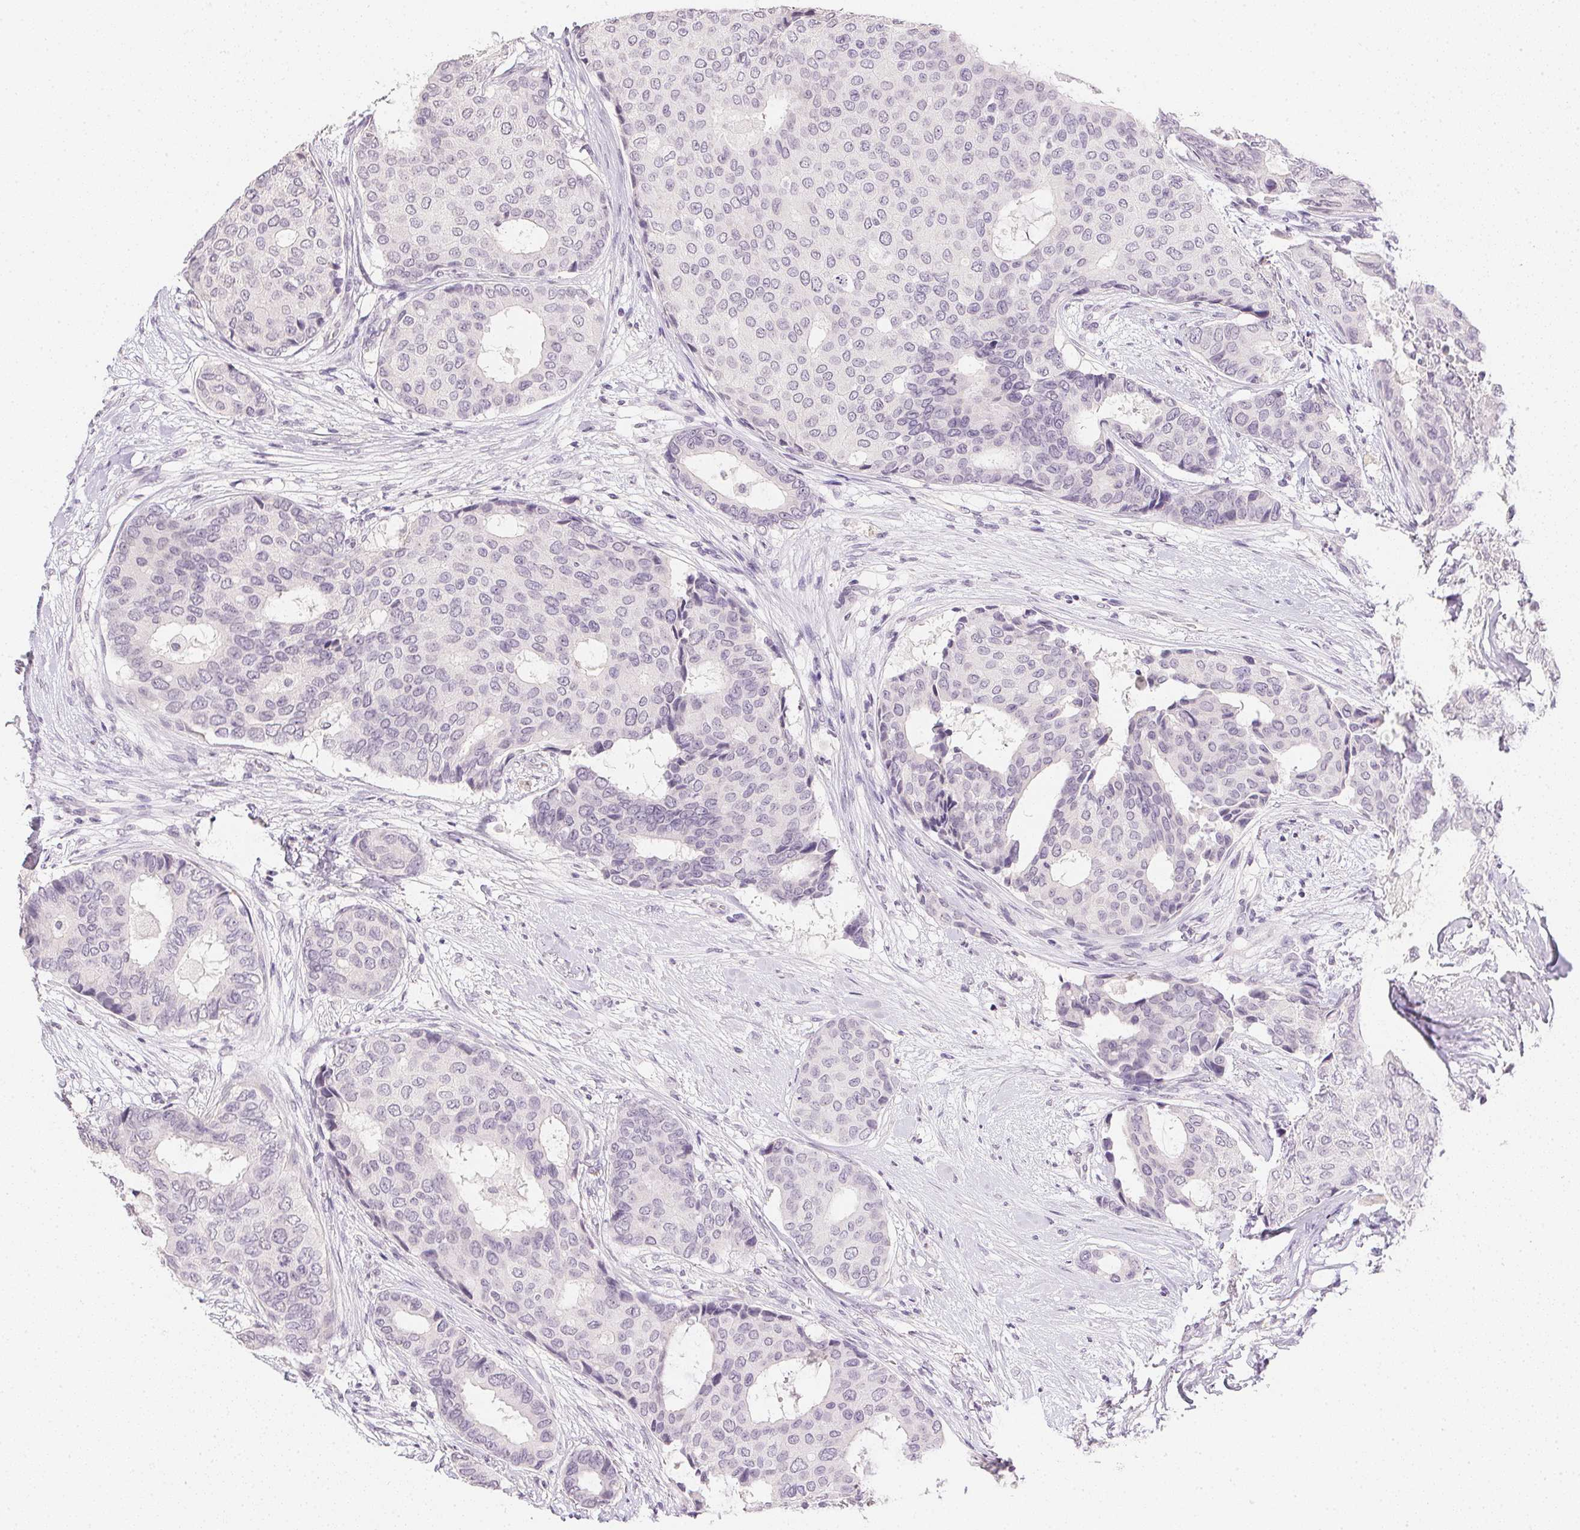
{"staining": {"intensity": "negative", "quantity": "none", "location": "none"}, "tissue": "breast cancer", "cell_type": "Tumor cells", "image_type": "cancer", "snomed": [{"axis": "morphology", "description": "Duct carcinoma"}, {"axis": "topography", "description": "Breast"}], "caption": "Tumor cells are negative for protein expression in human breast cancer. (Stains: DAB (3,3'-diaminobenzidine) IHC with hematoxylin counter stain, Microscopy: brightfield microscopy at high magnification).", "gene": "PPY", "patient": {"sex": "female", "age": 75}}